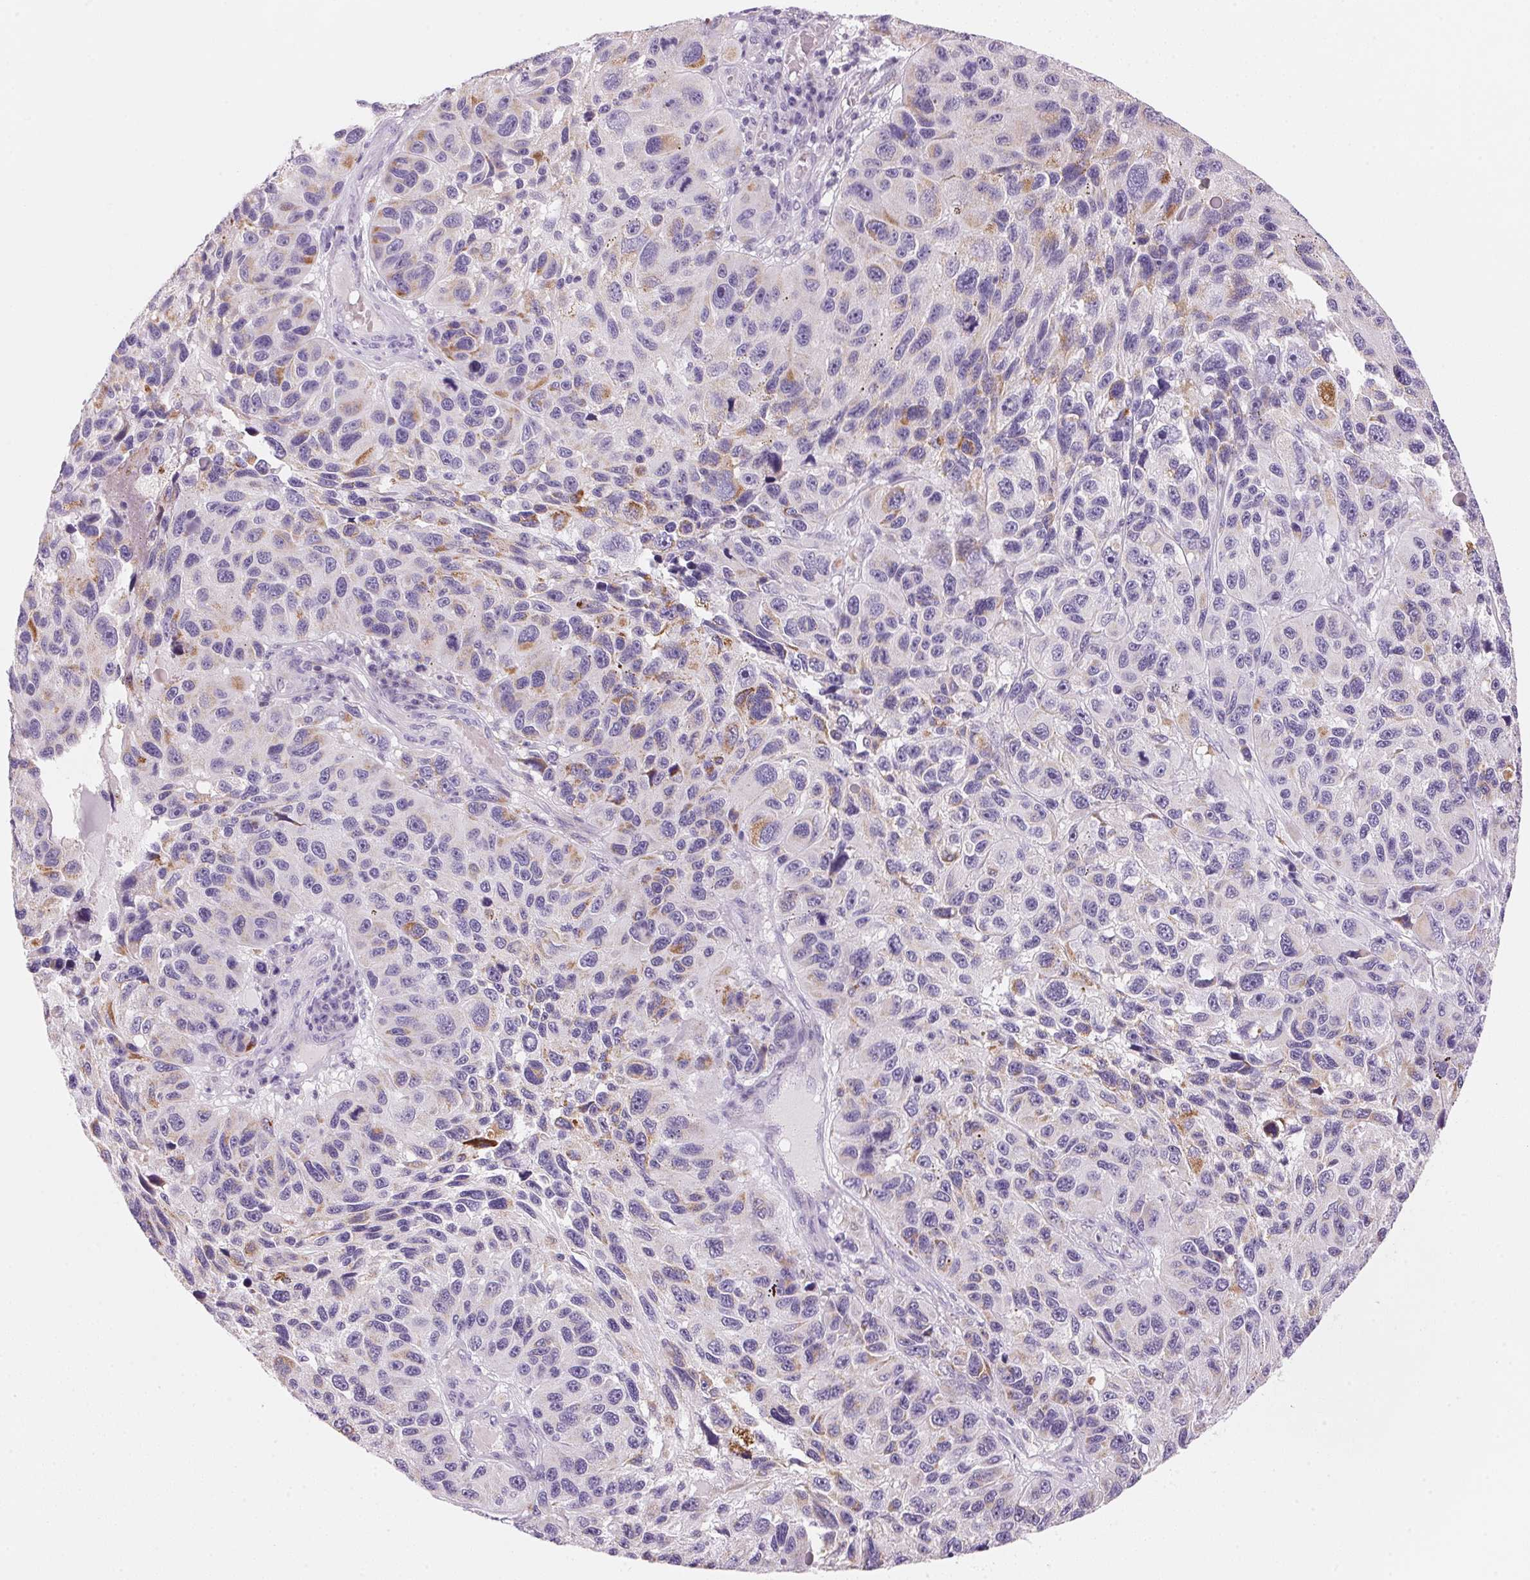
{"staining": {"intensity": "moderate", "quantity": "<25%", "location": "cytoplasmic/membranous"}, "tissue": "melanoma", "cell_type": "Tumor cells", "image_type": "cancer", "snomed": [{"axis": "morphology", "description": "Malignant melanoma, NOS"}, {"axis": "topography", "description": "Skin"}], "caption": "A low amount of moderate cytoplasmic/membranous positivity is seen in about <25% of tumor cells in malignant melanoma tissue.", "gene": "CYP11B1", "patient": {"sex": "male", "age": 53}}